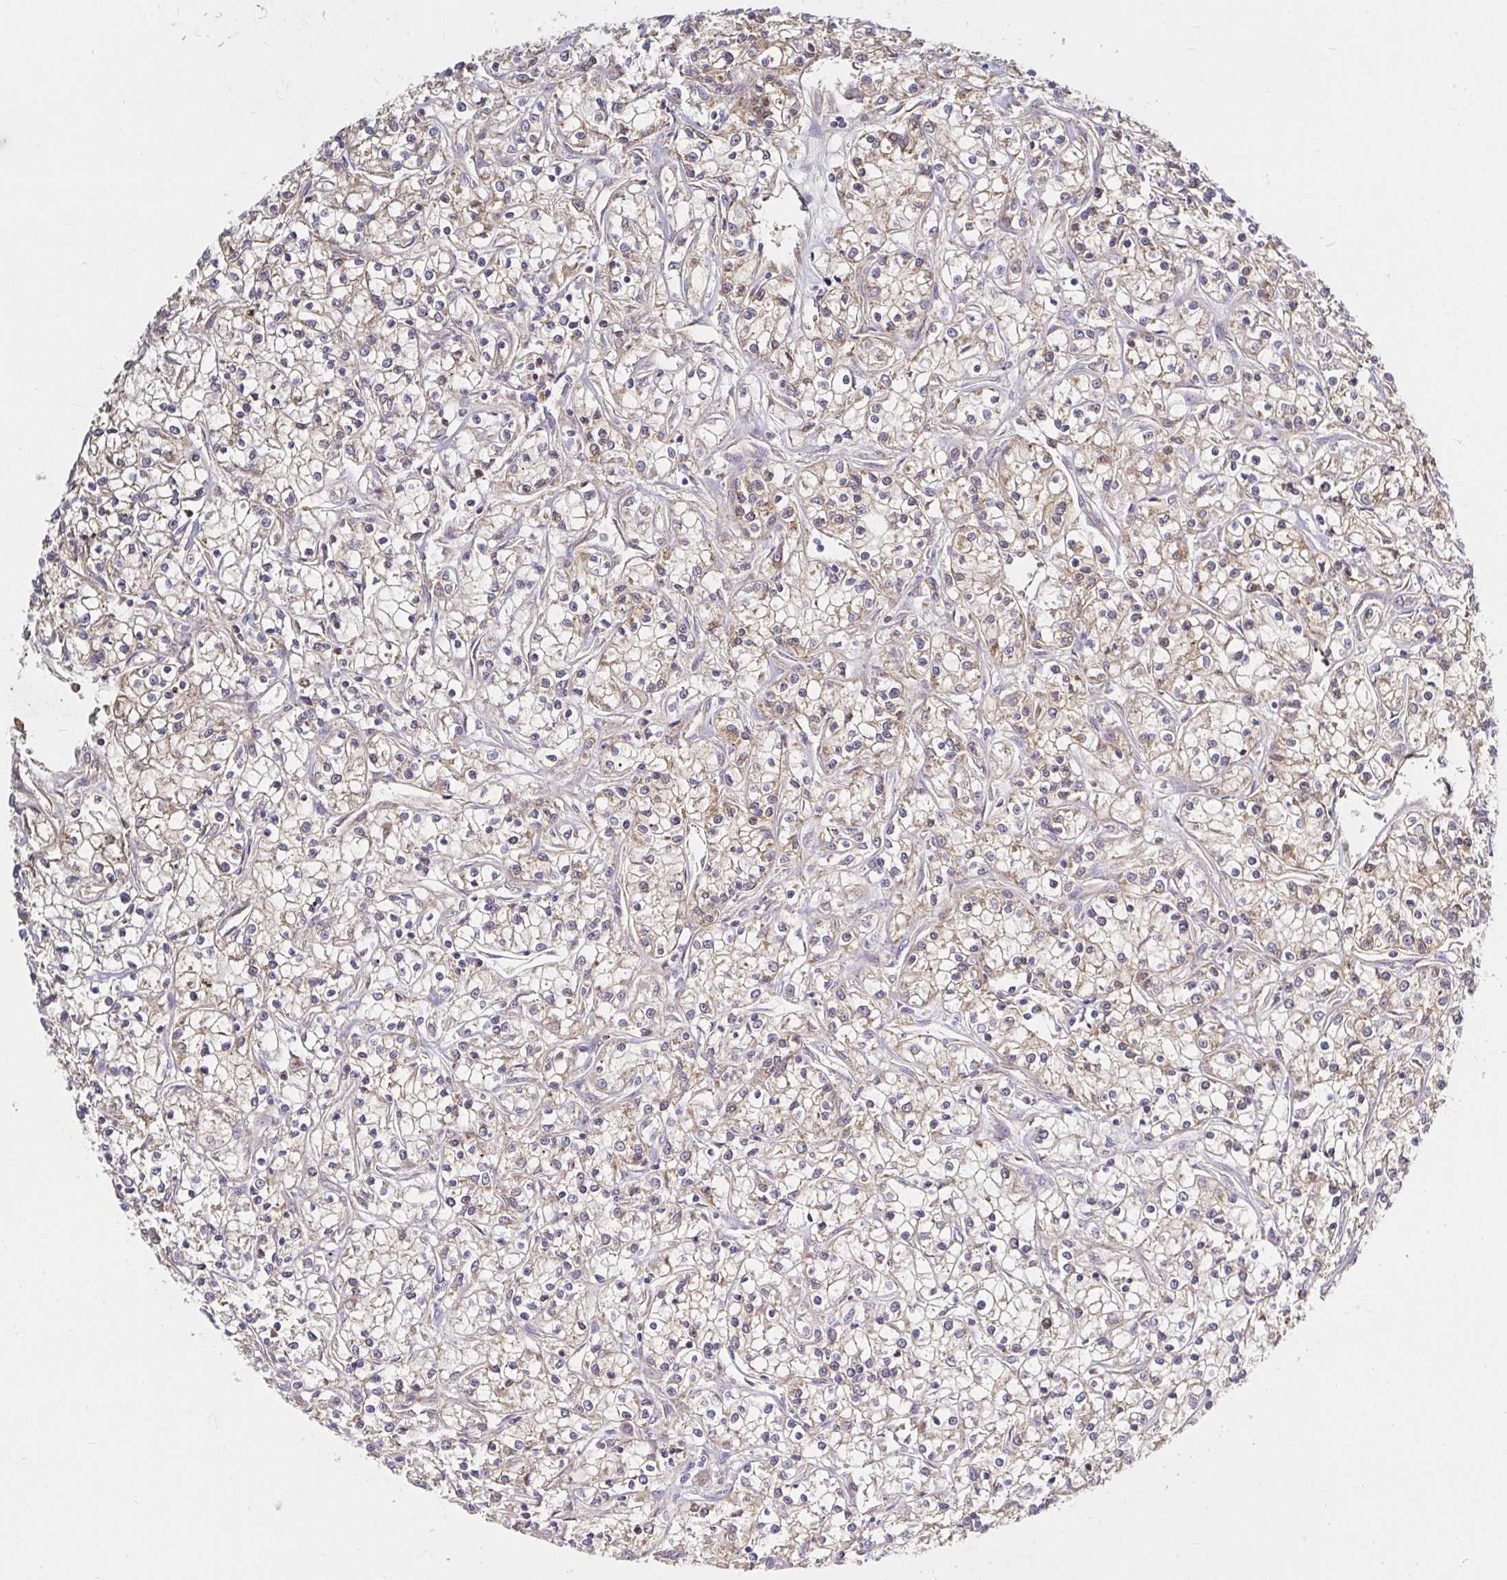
{"staining": {"intensity": "weak", "quantity": "25%-75%", "location": "cytoplasmic/membranous"}, "tissue": "renal cancer", "cell_type": "Tumor cells", "image_type": "cancer", "snomed": [{"axis": "morphology", "description": "Adenocarcinoma, NOS"}, {"axis": "topography", "description": "Kidney"}], "caption": "Protein analysis of renal adenocarcinoma tissue demonstrates weak cytoplasmic/membranous positivity in approximately 25%-75% of tumor cells.", "gene": "ARHGEF37", "patient": {"sex": "female", "age": 59}}